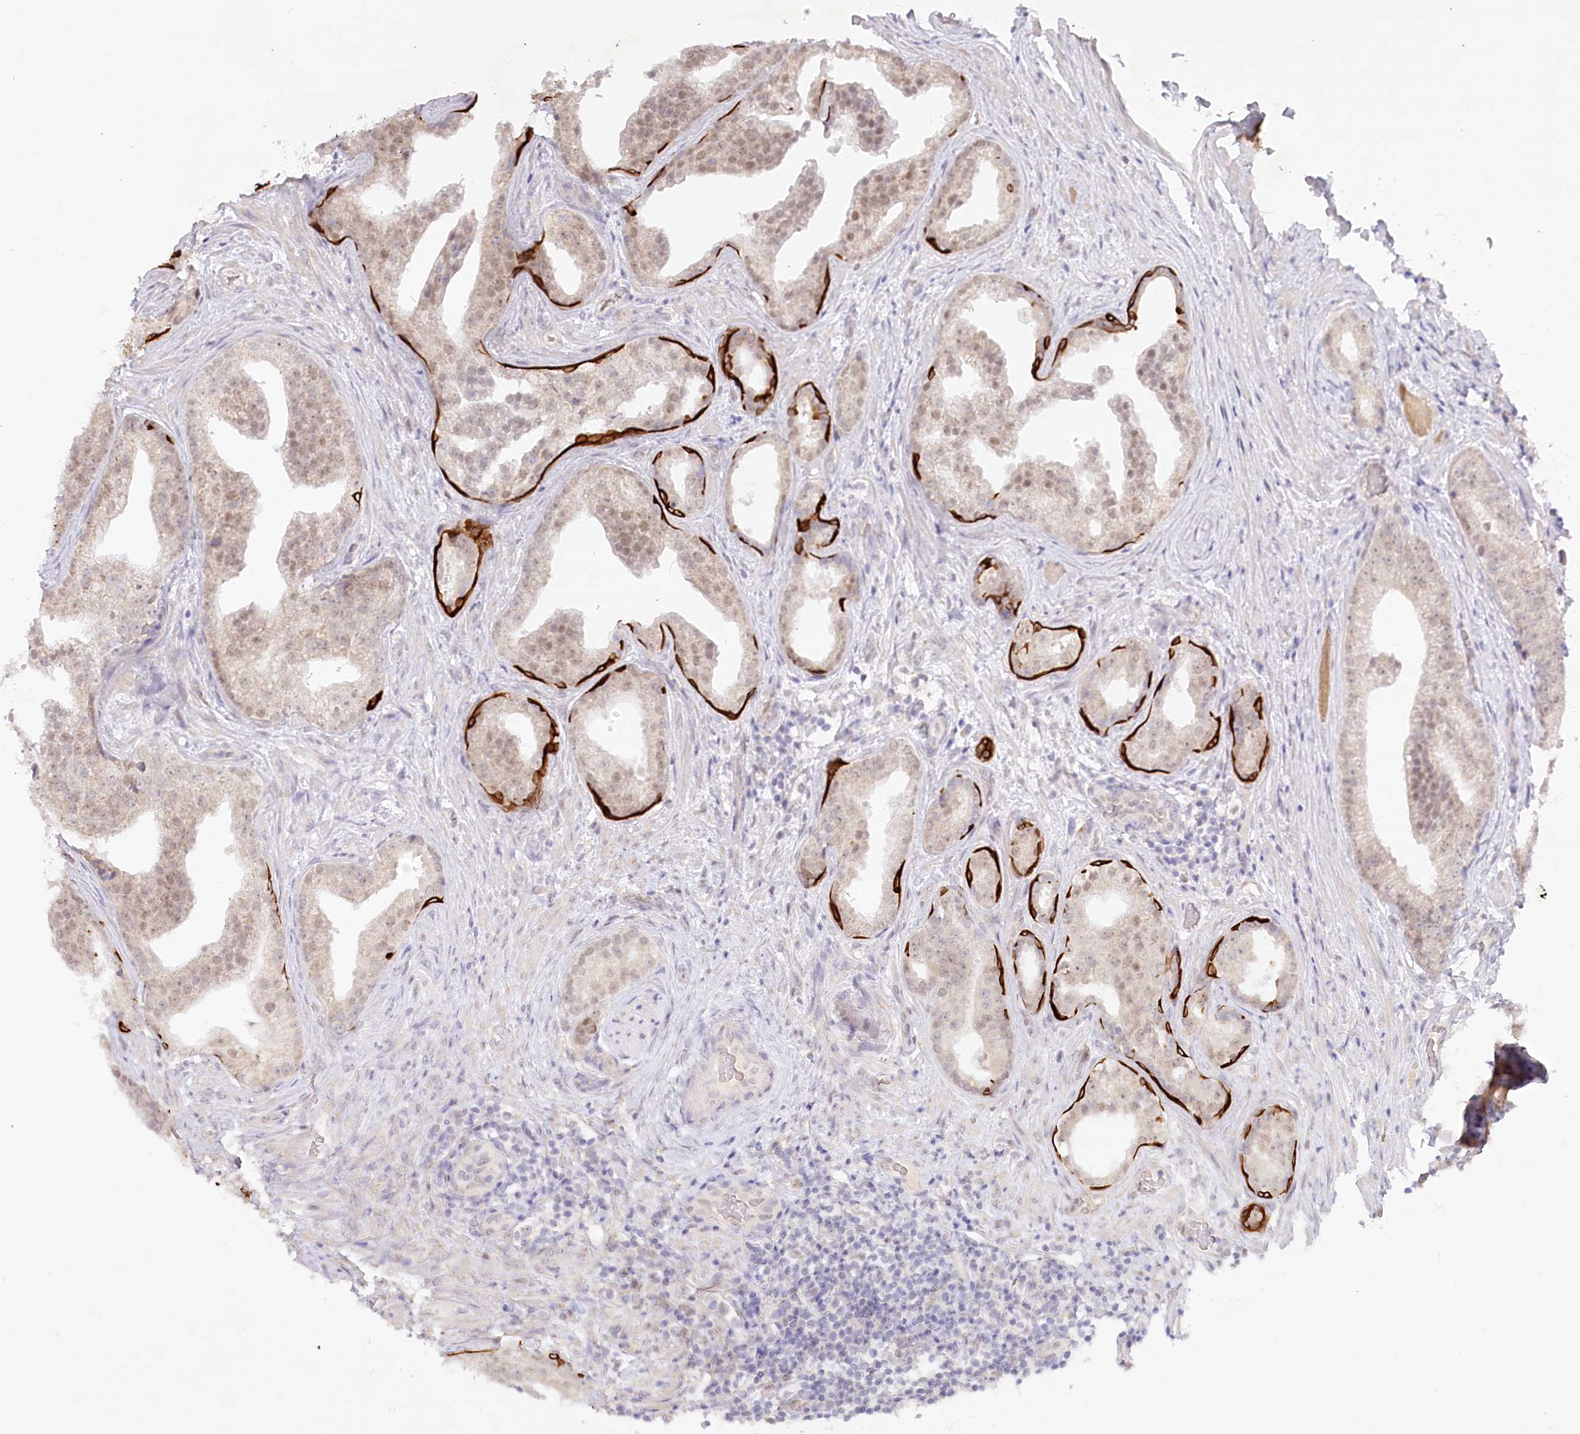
{"staining": {"intensity": "weak", "quantity": "<25%", "location": "nuclear"}, "tissue": "prostate cancer", "cell_type": "Tumor cells", "image_type": "cancer", "snomed": [{"axis": "morphology", "description": "Adenocarcinoma, Low grade"}, {"axis": "topography", "description": "Prostate"}], "caption": "This image is of prostate adenocarcinoma (low-grade) stained with IHC to label a protein in brown with the nuclei are counter-stained blue. There is no staining in tumor cells. (DAB immunohistochemistry, high magnification).", "gene": "ABITRAM", "patient": {"sex": "male", "age": 71}}